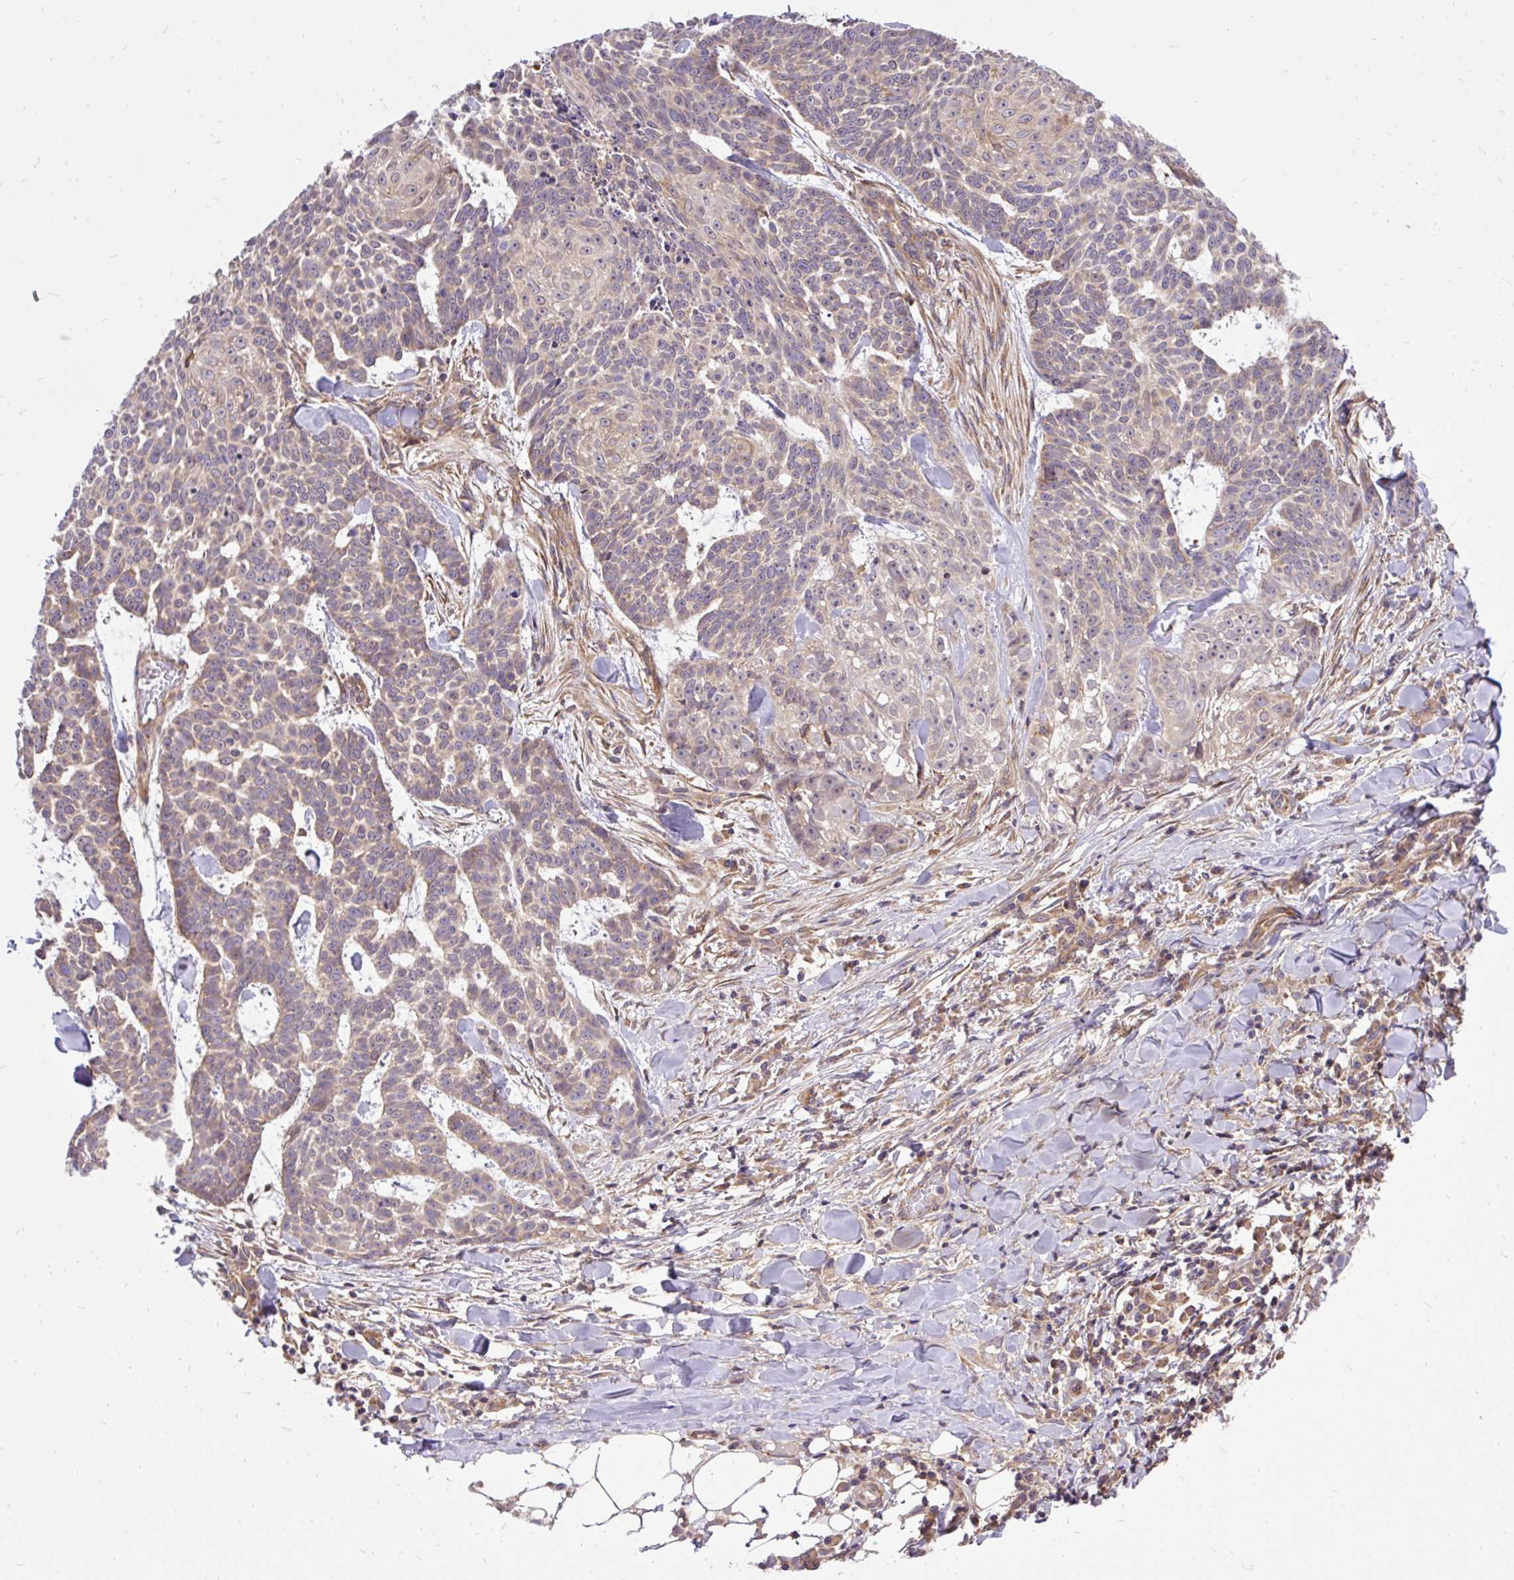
{"staining": {"intensity": "negative", "quantity": "none", "location": "none"}, "tissue": "skin cancer", "cell_type": "Tumor cells", "image_type": "cancer", "snomed": [{"axis": "morphology", "description": "Basal cell carcinoma"}, {"axis": "topography", "description": "Skin"}], "caption": "Immunohistochemical staining of skin cancer reveals no significant positivity in tumor cells.", "gene": "TRIM17", "patient": {"sex": "female", "age": 93}}